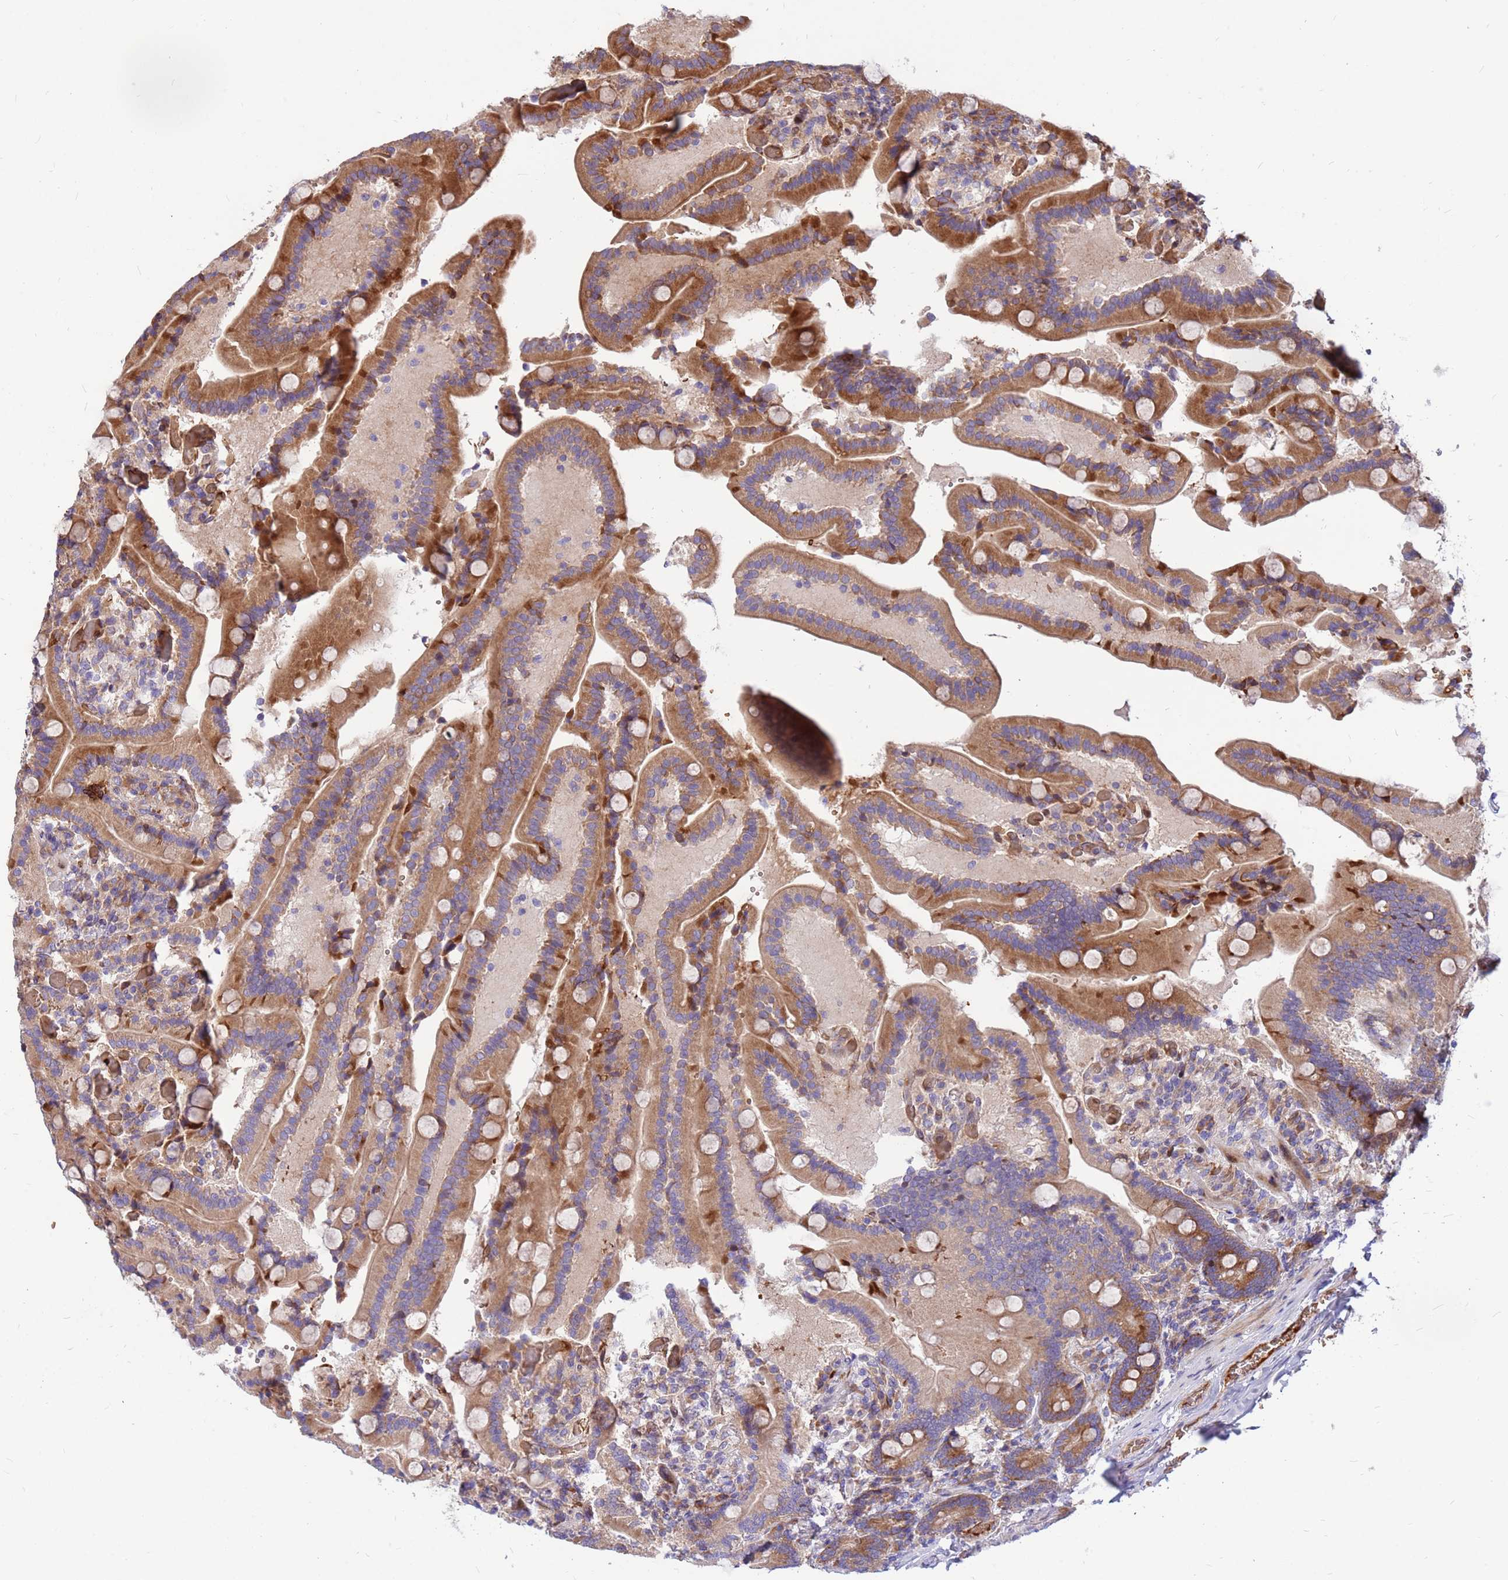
{"staining": {"intensity": "strong", "quantity": "25%-75%", "location": "cytoplasmic/membranous"}, "tissue": "duodenum", "cell_type": "Glandular cells", "image_type": "normal", "snomed": [{"axis": "morphology", "description": "Normal tissue, NOS"}, {"axis": "topography", "description": "Duodenum"}], "caption": "Strong cytoplasmic/membranous expression for a protein is present in approximately 25%-75% of glandular cells of benign duodenum using IHC.", "gene": "ZNF669", "patient": {"sex": "female", "age": 62}}